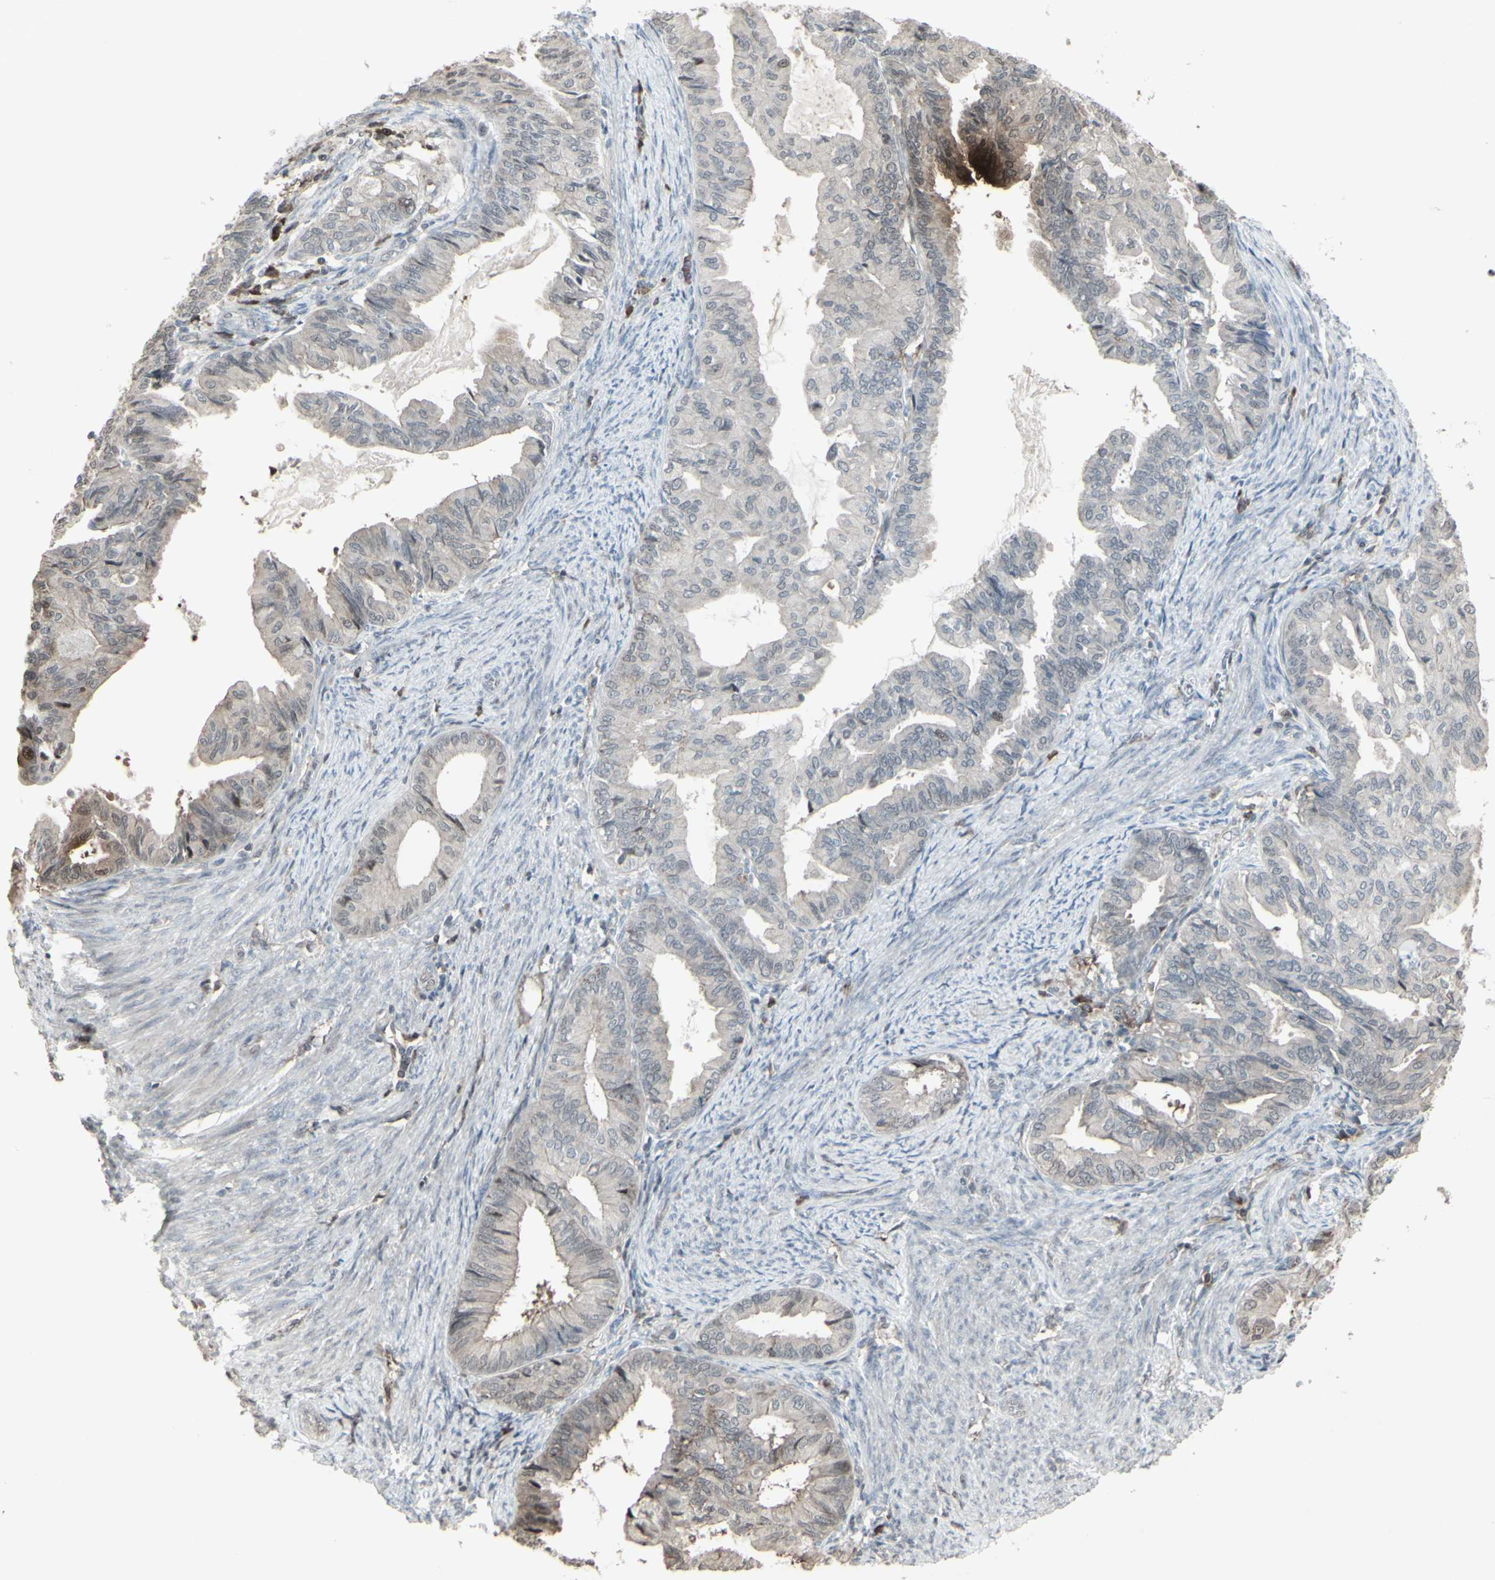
{"staining": {"intensity": "negative", "quantity": "none", "location": "none"}, "tissue": "endometrial cancer", "cell_type": "Tumor cells", "image_type": "cancer", "snomed": [{"axis": "morphology", "description": "Adenocarcinoma, NOS"}, {"axis": "topography", "description": "Endometrium"}], "caption": "High magnification brightfield microscopy of endometrial adenocarcinoma stained with DAB (3,3'-diaminobenzidine) (brown) and counterstained with hematoxylin (blue): tumor cells show no significant staining.", "gene": "CD33", "patient": {"sex": "female", "age": 86}}